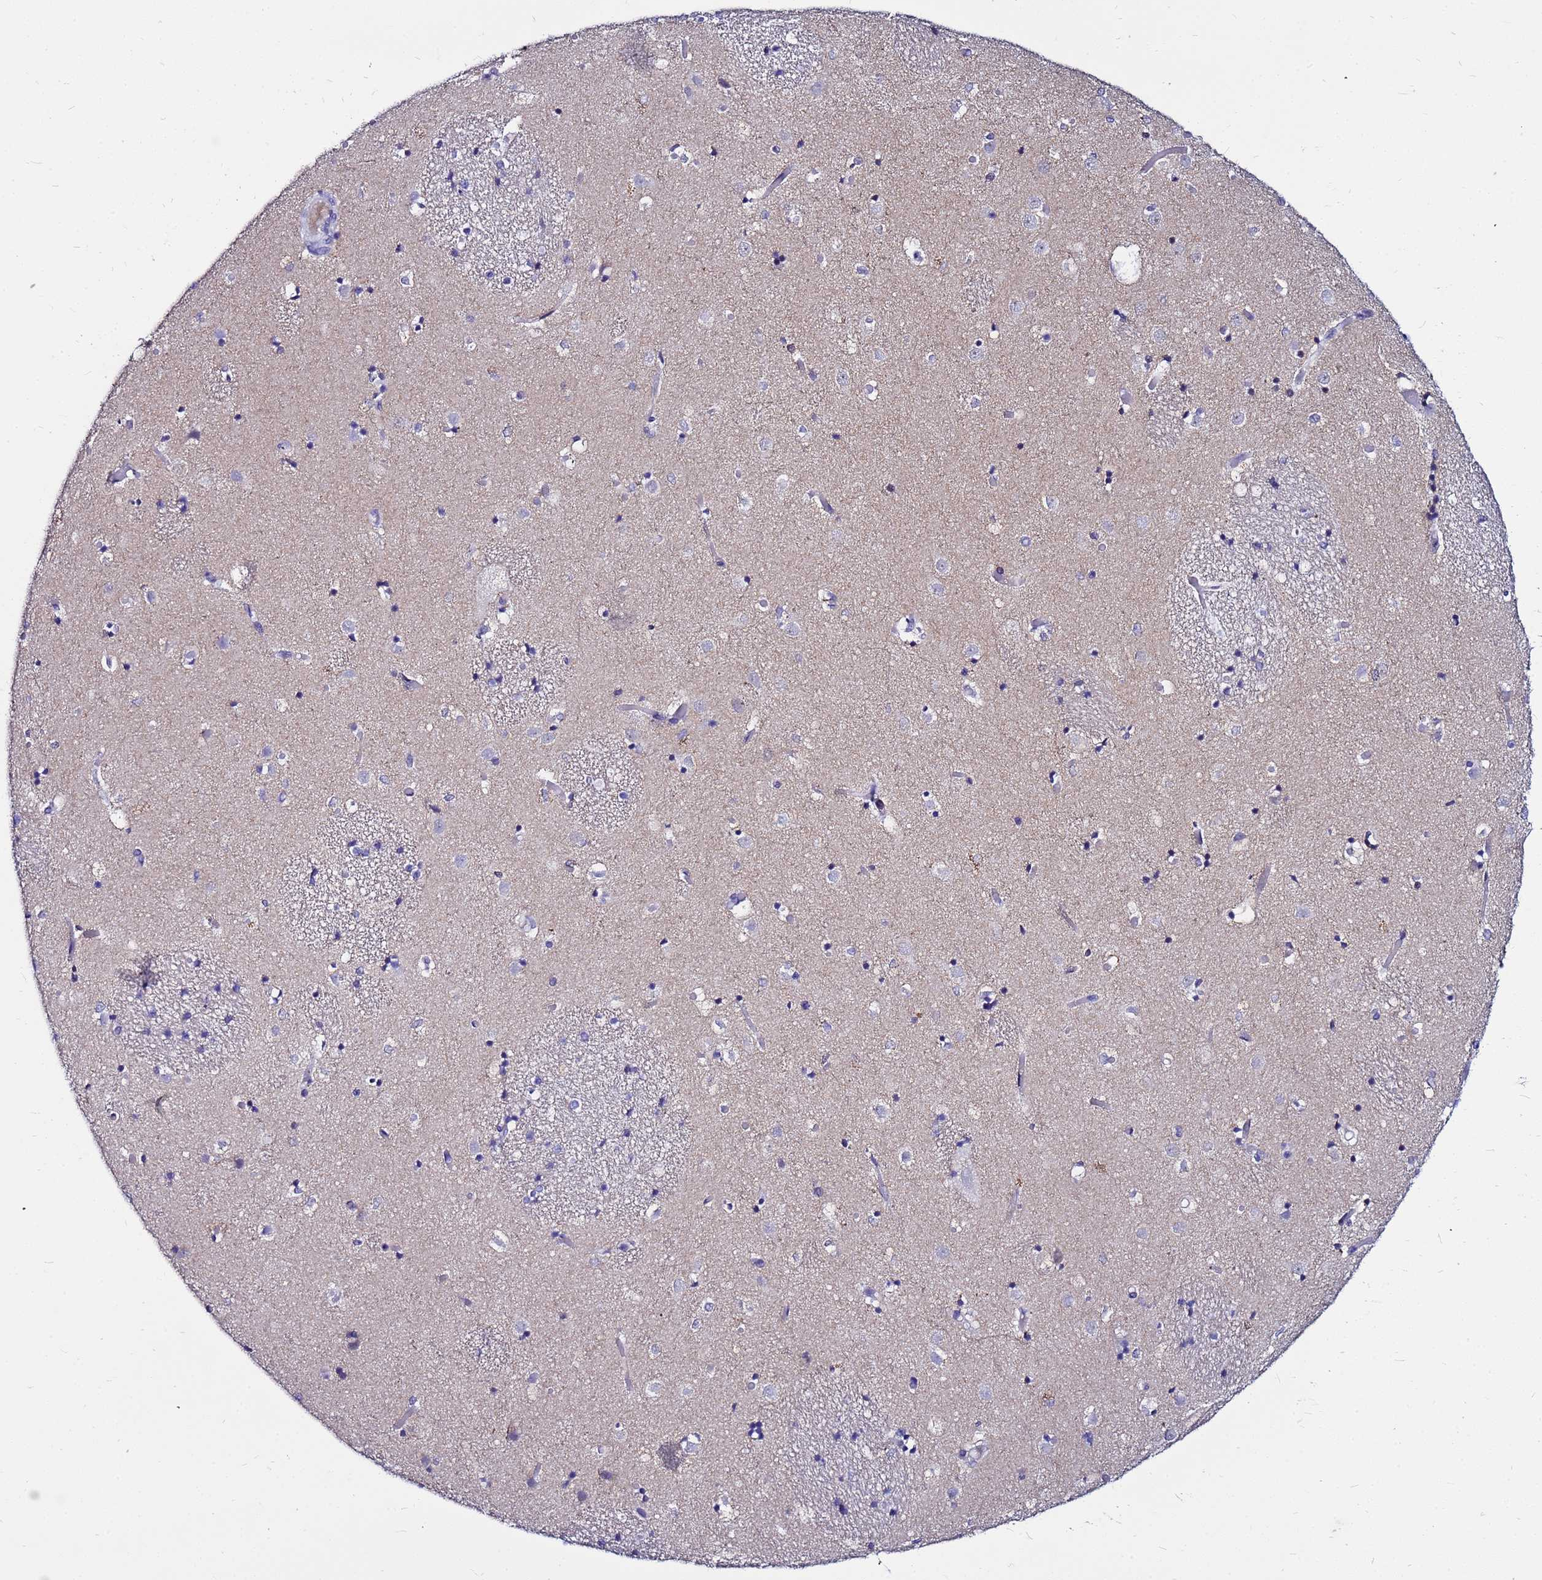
{"staining": {"intensity": "negative", "quantity": "none", "location": "none"}, "tissue": "caudate", "cell_type": "Glial cells", "image_type": "normal", "snomed": [{"axis": "morphology", "description": "Normal tissue, NOS"}, {"axis": "topography", "description": "Lateral ventricle wall"}], "caption": "DAB immunohistochemical staining of benign human caudate exhibits no significant staining in glial cells.", "gene": "PPP1R14C", "patient": {"sex": "female", "age": 52}}